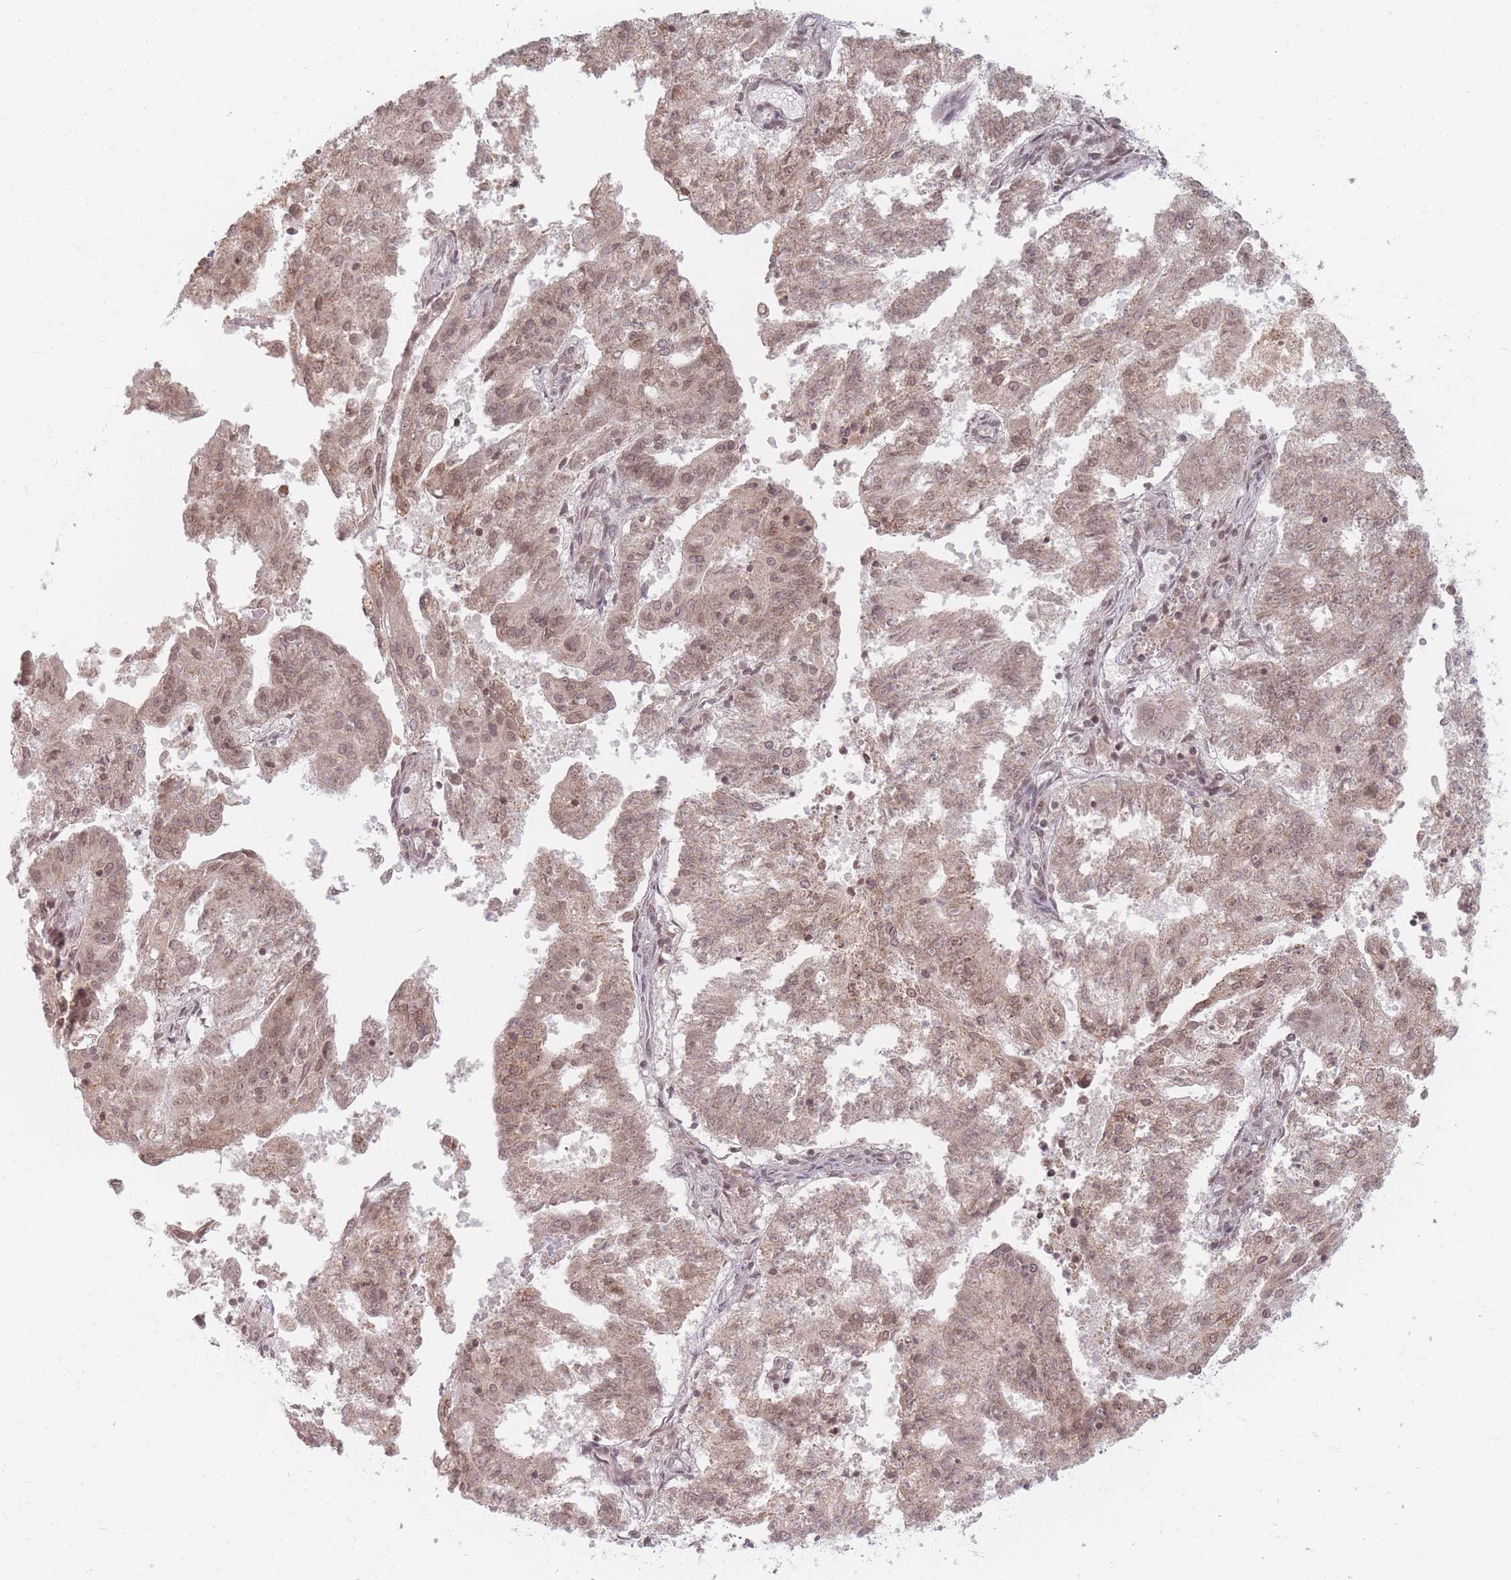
{"staining": {"intensity": "weak", "quantity": ">75%", "location": "cytoplasmic/membranous,nuclear"}, "tissue": "endometrial cancer", "cell_type": "Tumor cells", "image_type": "cancer", "snomed": [{"axis": "morphology", "description": "Adenocarcinoma, NOS"}, {"axis": "topography", "description": "Endometrium"}], "caption": "Tumor cells exhibit weak cytoplasmic/membranous and nuclear staining in approximately >75% of cells in endometrial cancer (adenocarcinoma). (DAB (3,3'-diaminobenzidine) IHC, brown staining for protein, blue staining for nuclei).", "gene": "SPATA45", "patient": {"sex": "female", "age": 82}}